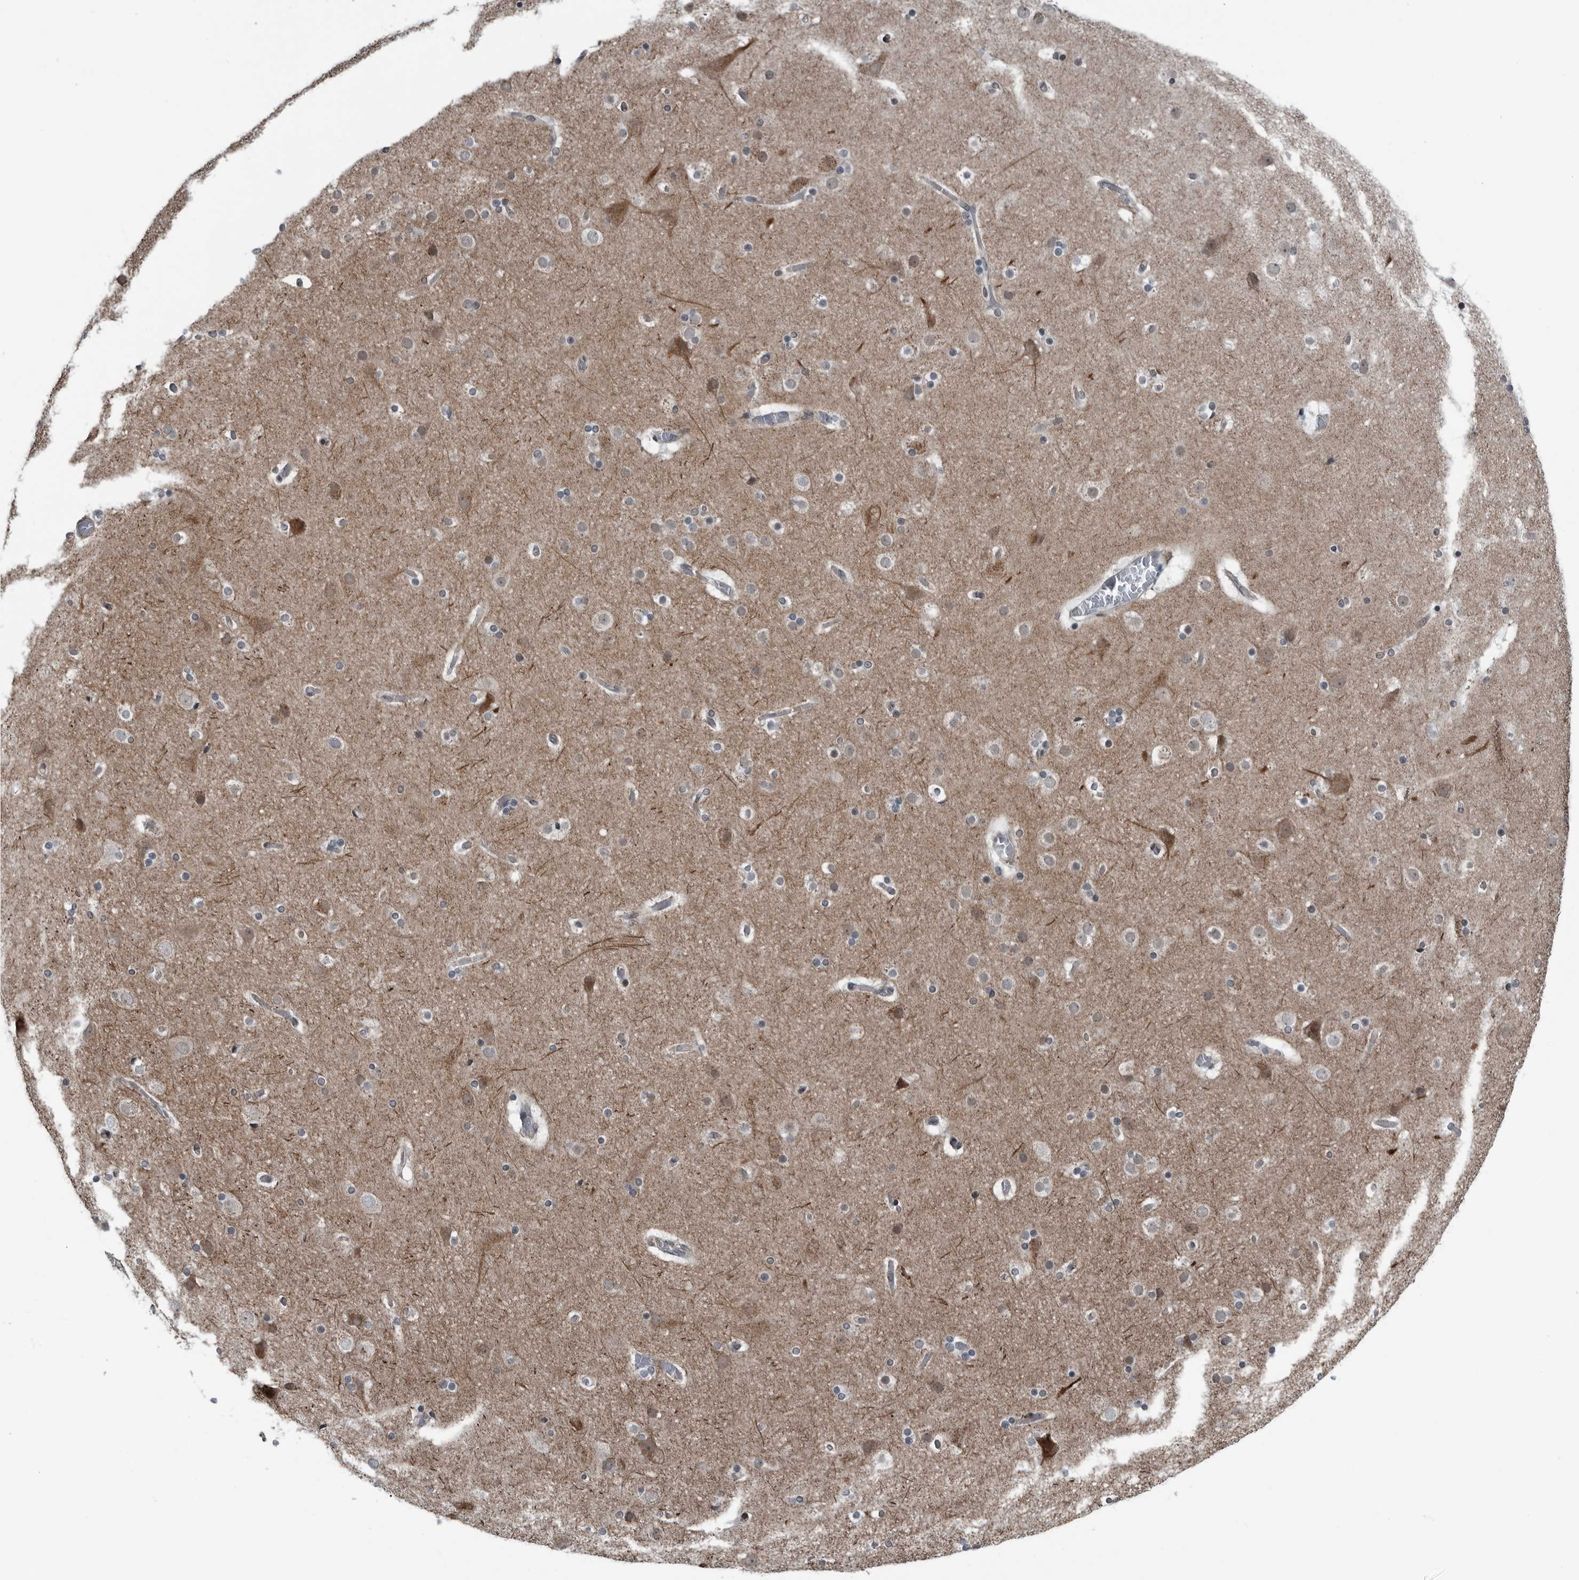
{"staining": {"intensity": "weak", "quantity": "25%-75%", "location": "cytoplasmic/membranous"}, "tissue": "cerebral cortex", "cell_type": "Endothelial cells", "image_type": "normal", "snomed": [{"axis": "morphology", "description": "Normal tissue, NOS"}, {"axis": "topography", "description": "Cerebral cortex"}], "caption": "Immunohistochemistry (IHC) staining of unremarkable cerebral cortex, which displays low levels of weak cytoplasmic/membranous expression in approximately 25%-75% of endothelial cells indicating weak cytoplasmic/membranous protein positivity. The staining was performed using DAB (brown) for protein detection and nuclei were counterstained in hematoxylin (blue).", "gene": "GAK", "patient": {"sex": "male", "age": 57}}